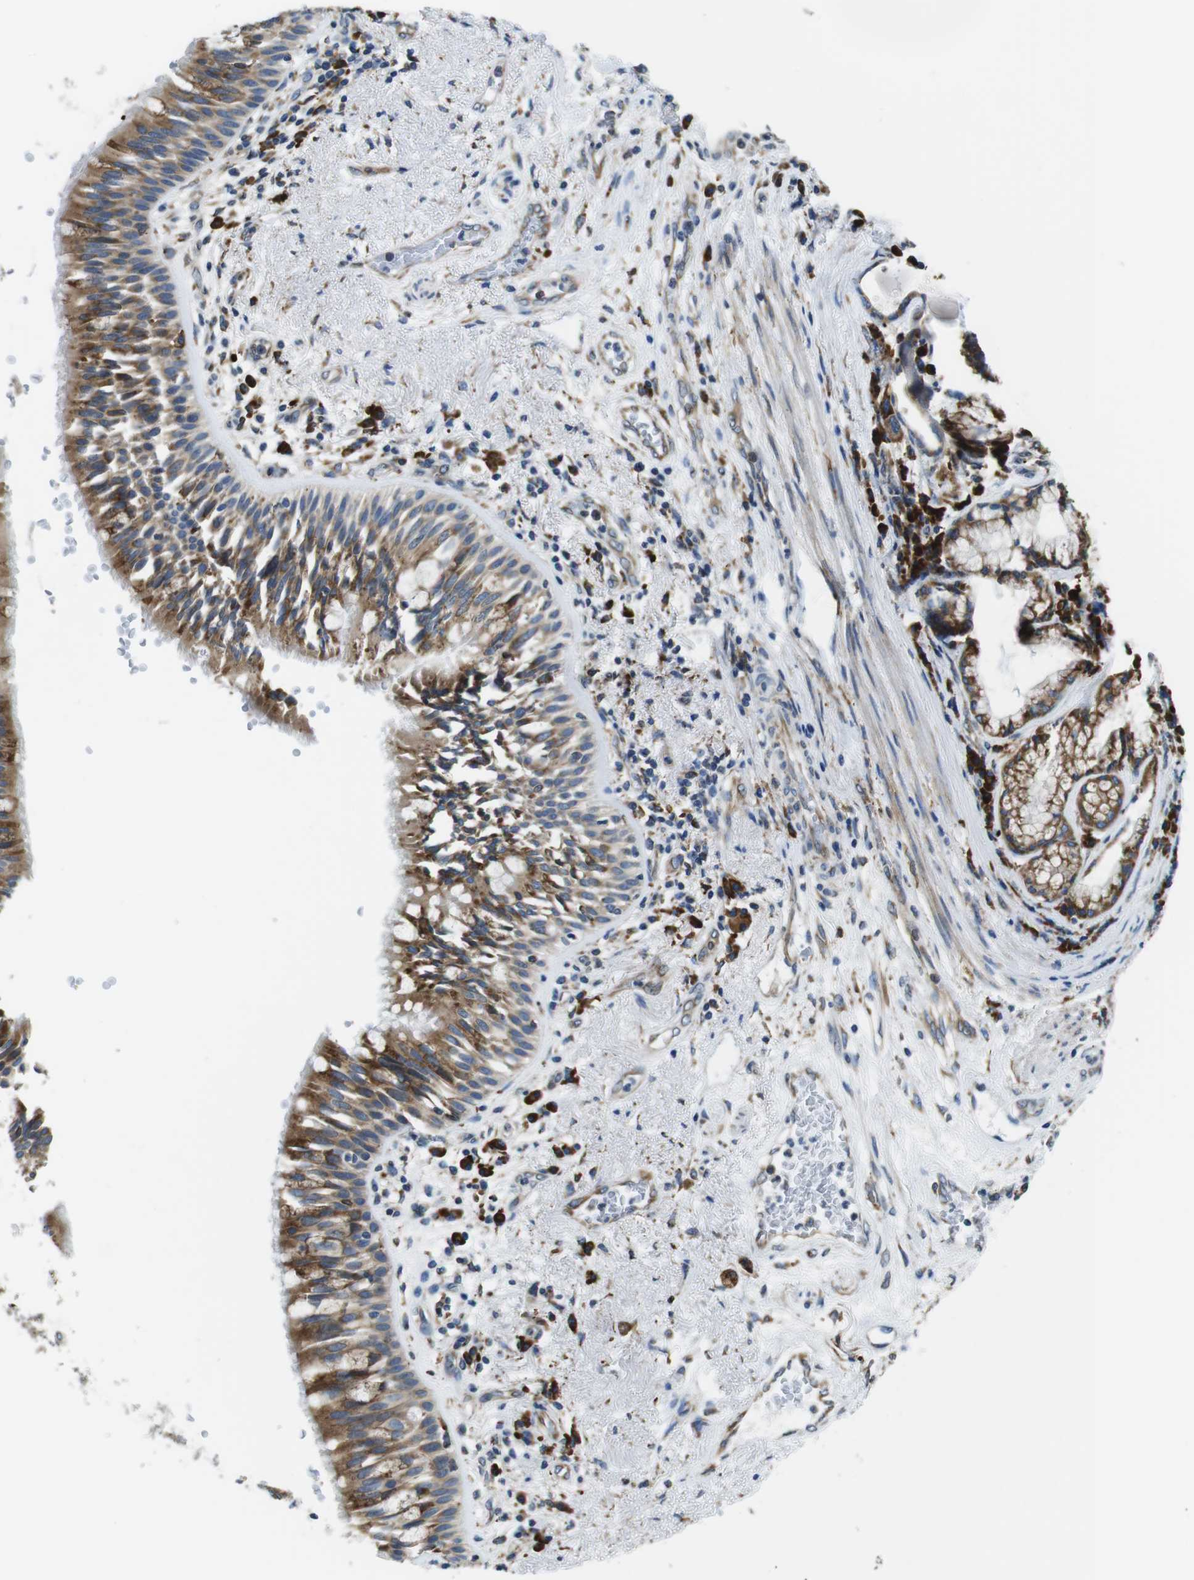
{"staining": {"intensity": "moderate", "quantity": ">75%", "location": "cytoplasmic/membranous"}, "tissue": "bronchus", "cell_type": "Respiratory epithelial cells", "image_type": "normal", "snomed": [{"axis": "morphology", "description": "Normal tissue, NOS"}, {"axis": "morphology", "description": "Adenocarcinoma, NOS"}, {"axis": "morphology", "description": "Adenocarcinoma, metastatic, NOS"}, {"axis": "topography", "description": "Lymph node"}, {"axis": "topography", "description": "Bronchus"}, {"axis": "topography", "description": "Lung"}], "caption": "Moderate cytoplasmic/membranous expression for a protein is present in approximately >75% of respiratory epithelial cells of benign bronchus using immunohistochemistry.", "gene": "UGGT1", "patient": {"sex": "female", "age": 54}}